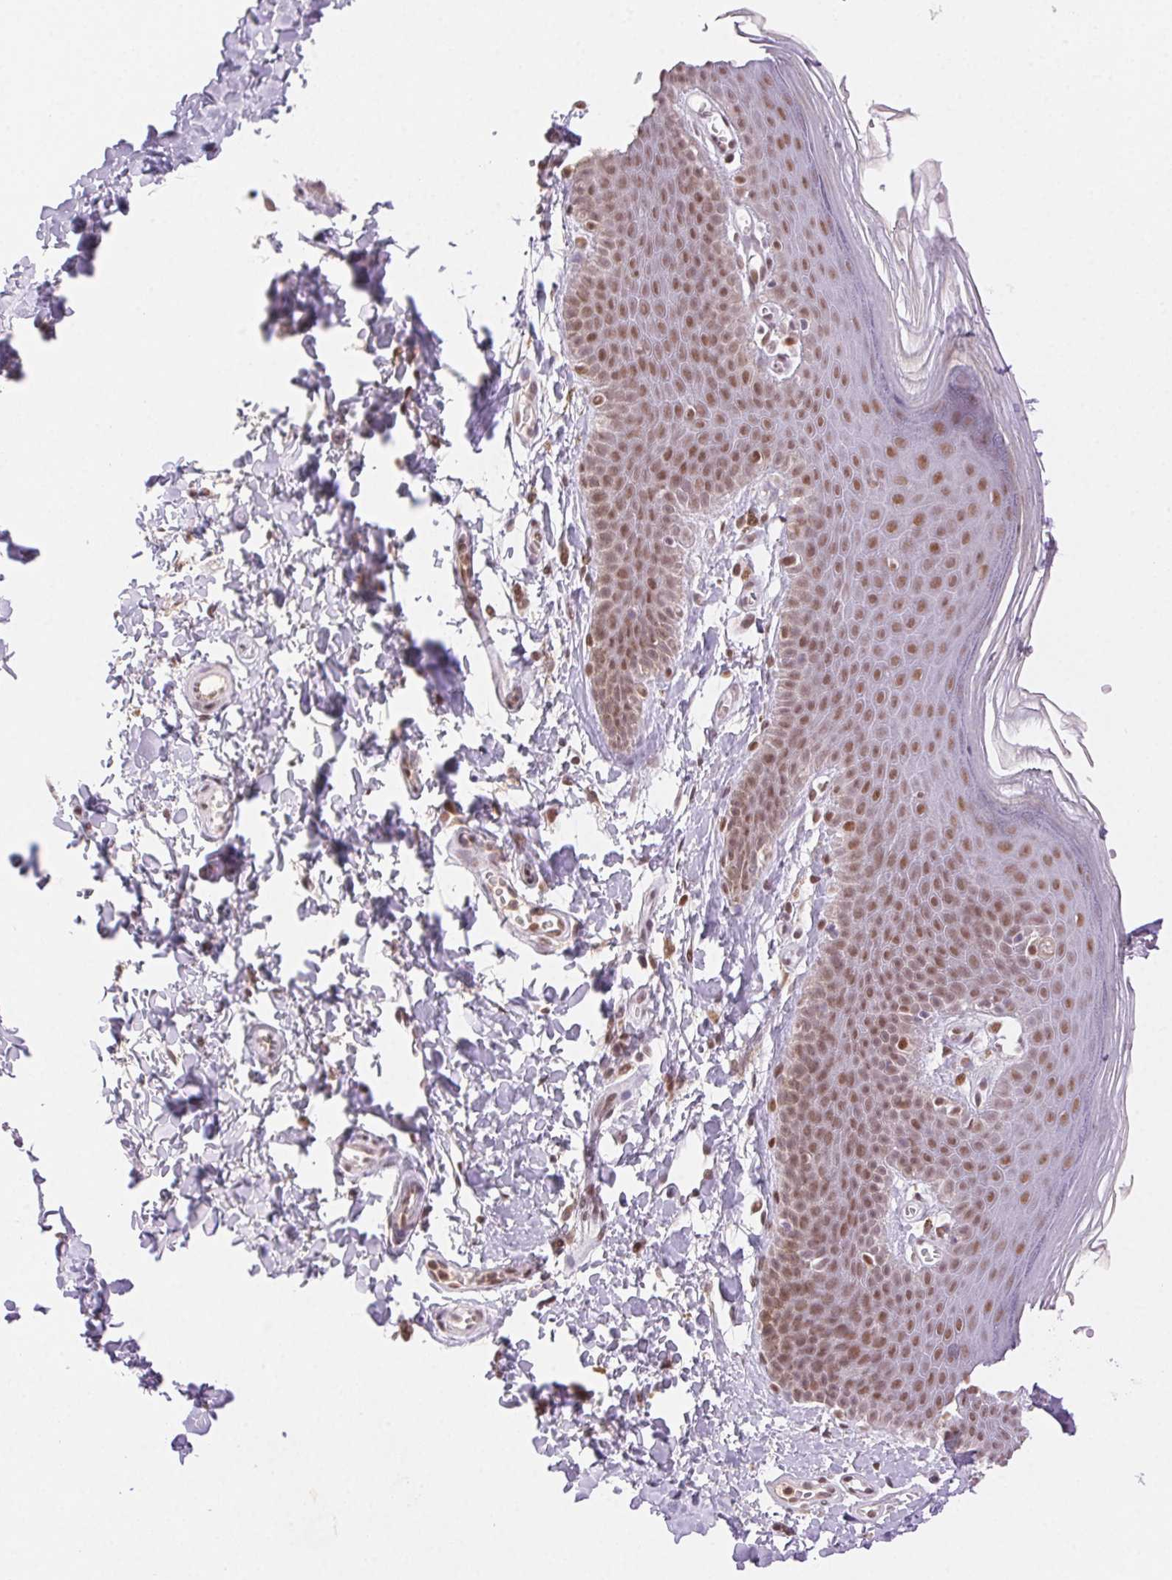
{"staining": {"intensity": "moderate", "quantity": ">75%", "location": "nuclear"}, "tissue": "skin", "cell_type": "Epidermal cells", "image_type": "normal", "snomed": [{"axis": "morphology", "description": "Normal tissue, NOS"}, {"axis": "topography", "description": "Anal"}], "caption": "Human skin stained for a protein (brown) demonstrates moderate nuclear positive positivity in approximately >75% of epidermal cells.", "gene": "H2AZ1", "patient": {"sex": "male", "age": 53}}